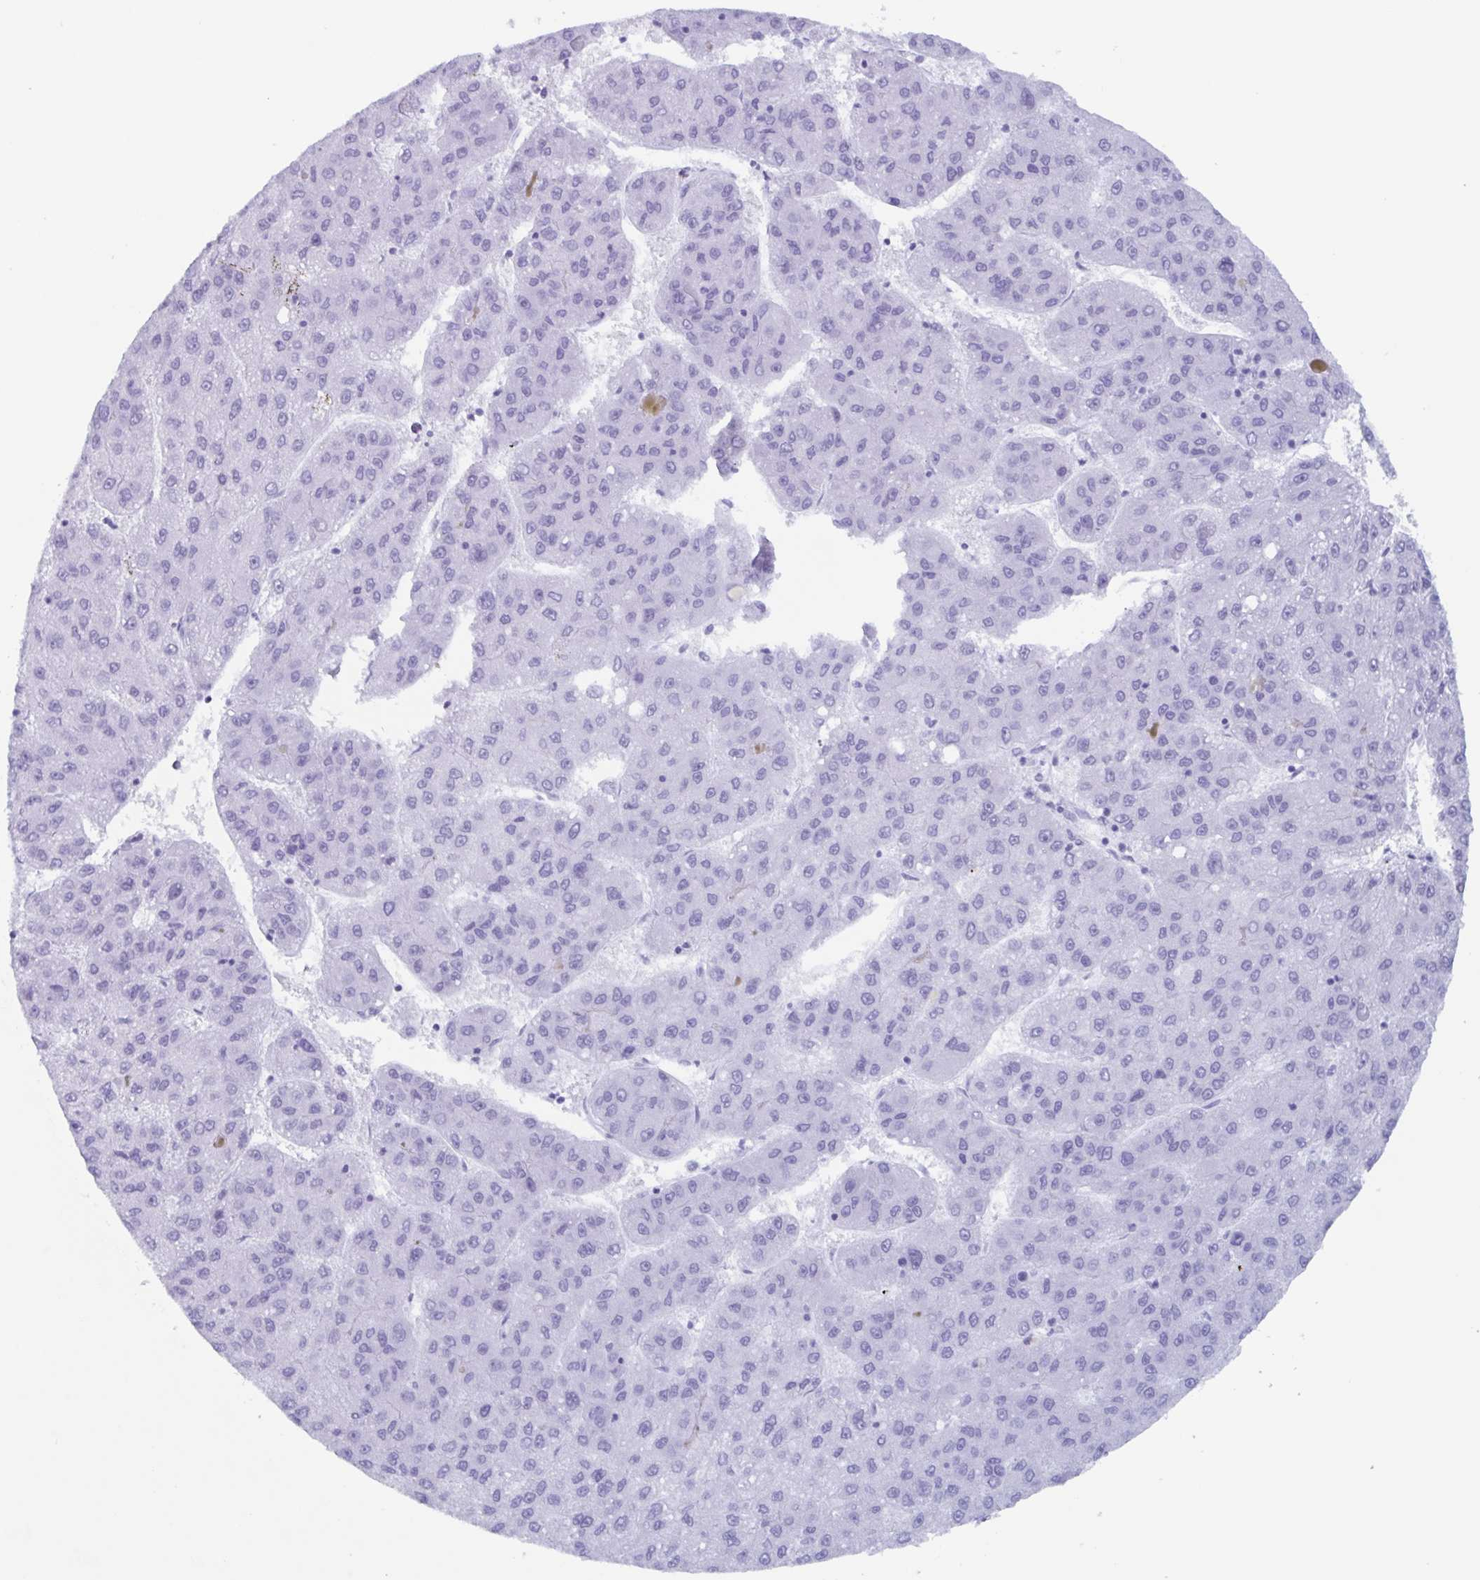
{"staining": {"intensity": "negative", "quantity": "none", "location": "none"}, "tissue": "liver cancer", "cell_type": "Tumor cells", "image_type": "cancer", "snomed": [{"axis": "morphology", "description": "Carcinoma, Hepatocellular, NOS"}, {"axis": "topography", "description": "Liver"}], "caption": "High magnification brightfield microscopy of liver cancer (hepatocellular carcinoma) stained with DAB (brown) and counterstained with hematoxylin (blue): tumor cells show no significant staining.", "gene": "BPI", "patient": {"sex": "female", "age": 82}}